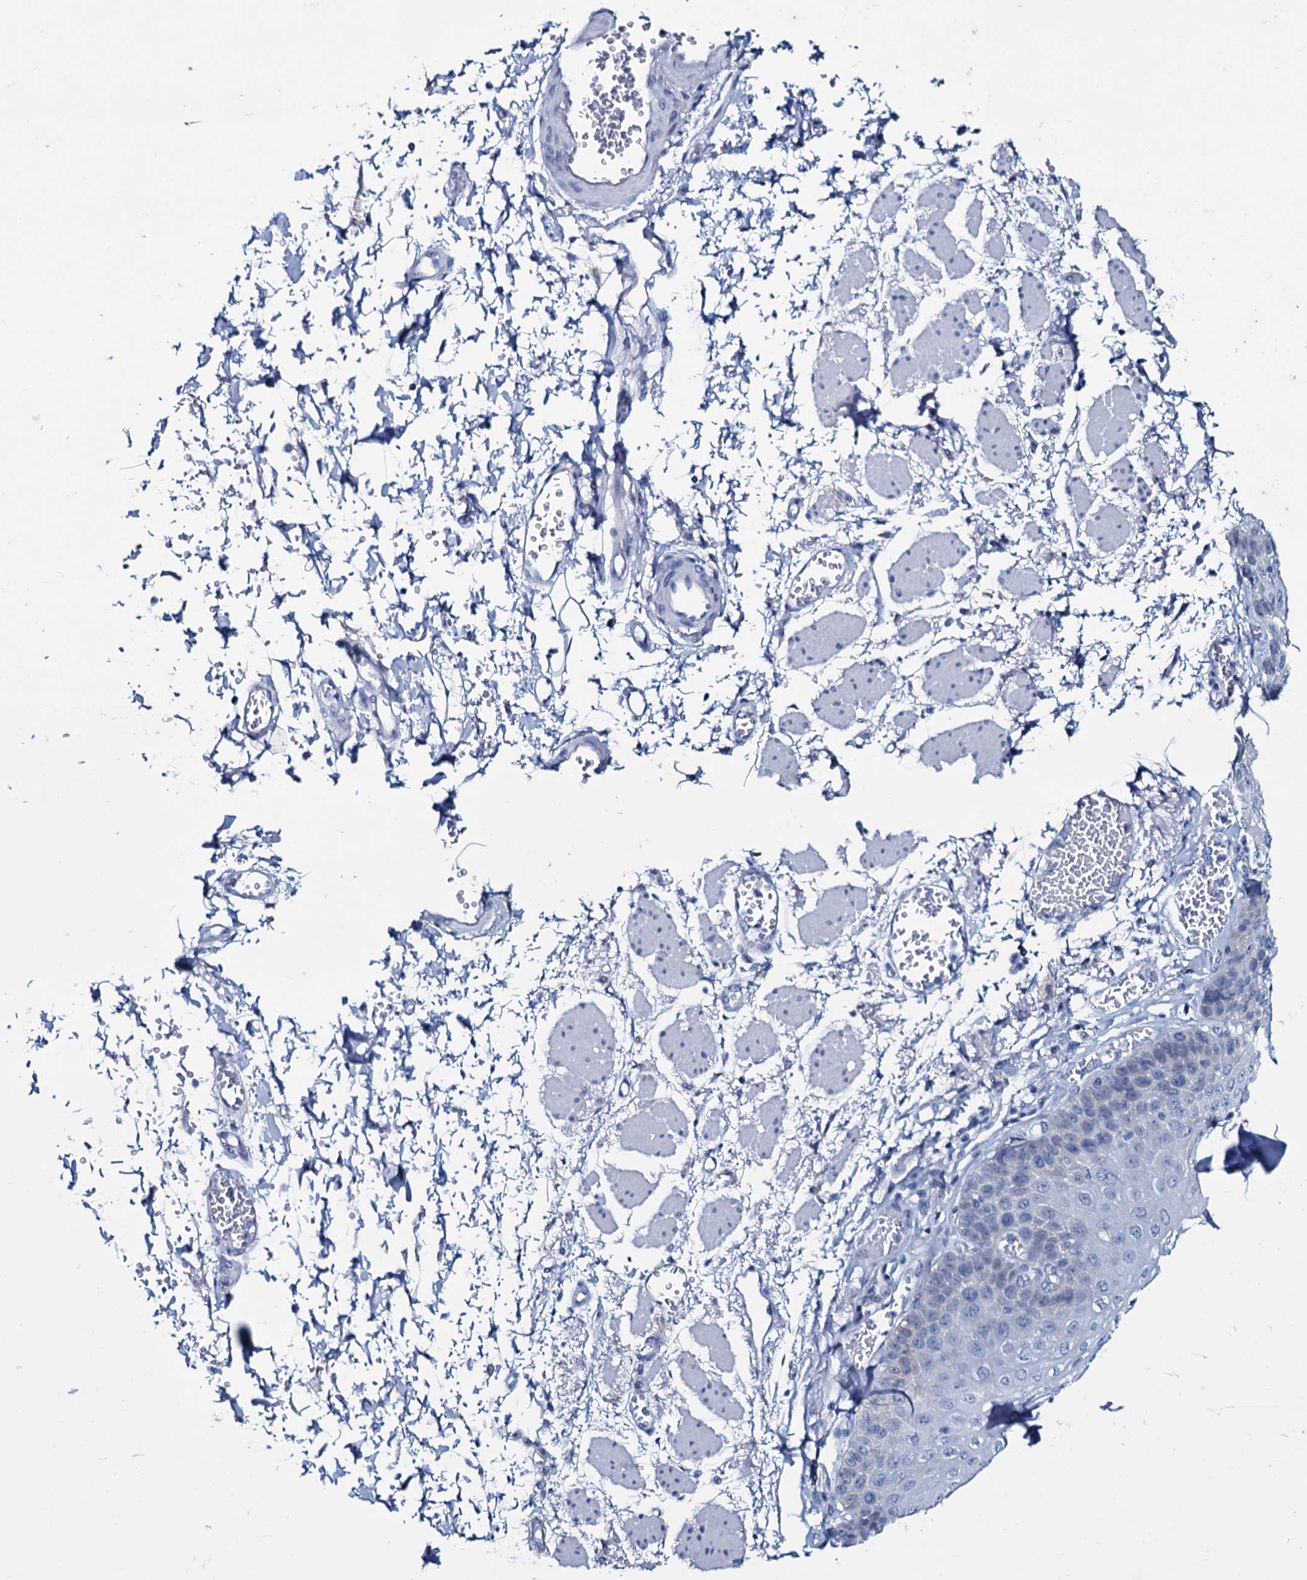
{"staining": {"intensity": "negative", "quantity": "none", "location": "none"}, "tissue": "esophagus", "cell_type": "Squamous epithelial cells", "image_type": "normal", "snomed": [{"axis": "morphology", "description": "Normal tissue, NOS"}, {"axis": "topography", "description": "Esophagus"}], "caption": "Normal esophagus was stained to show a protein in brown. There is no significant staining in squamous epithelial cells.", "gene": "SLC4A7", "patient": {"sex": "male", "age": 81}}